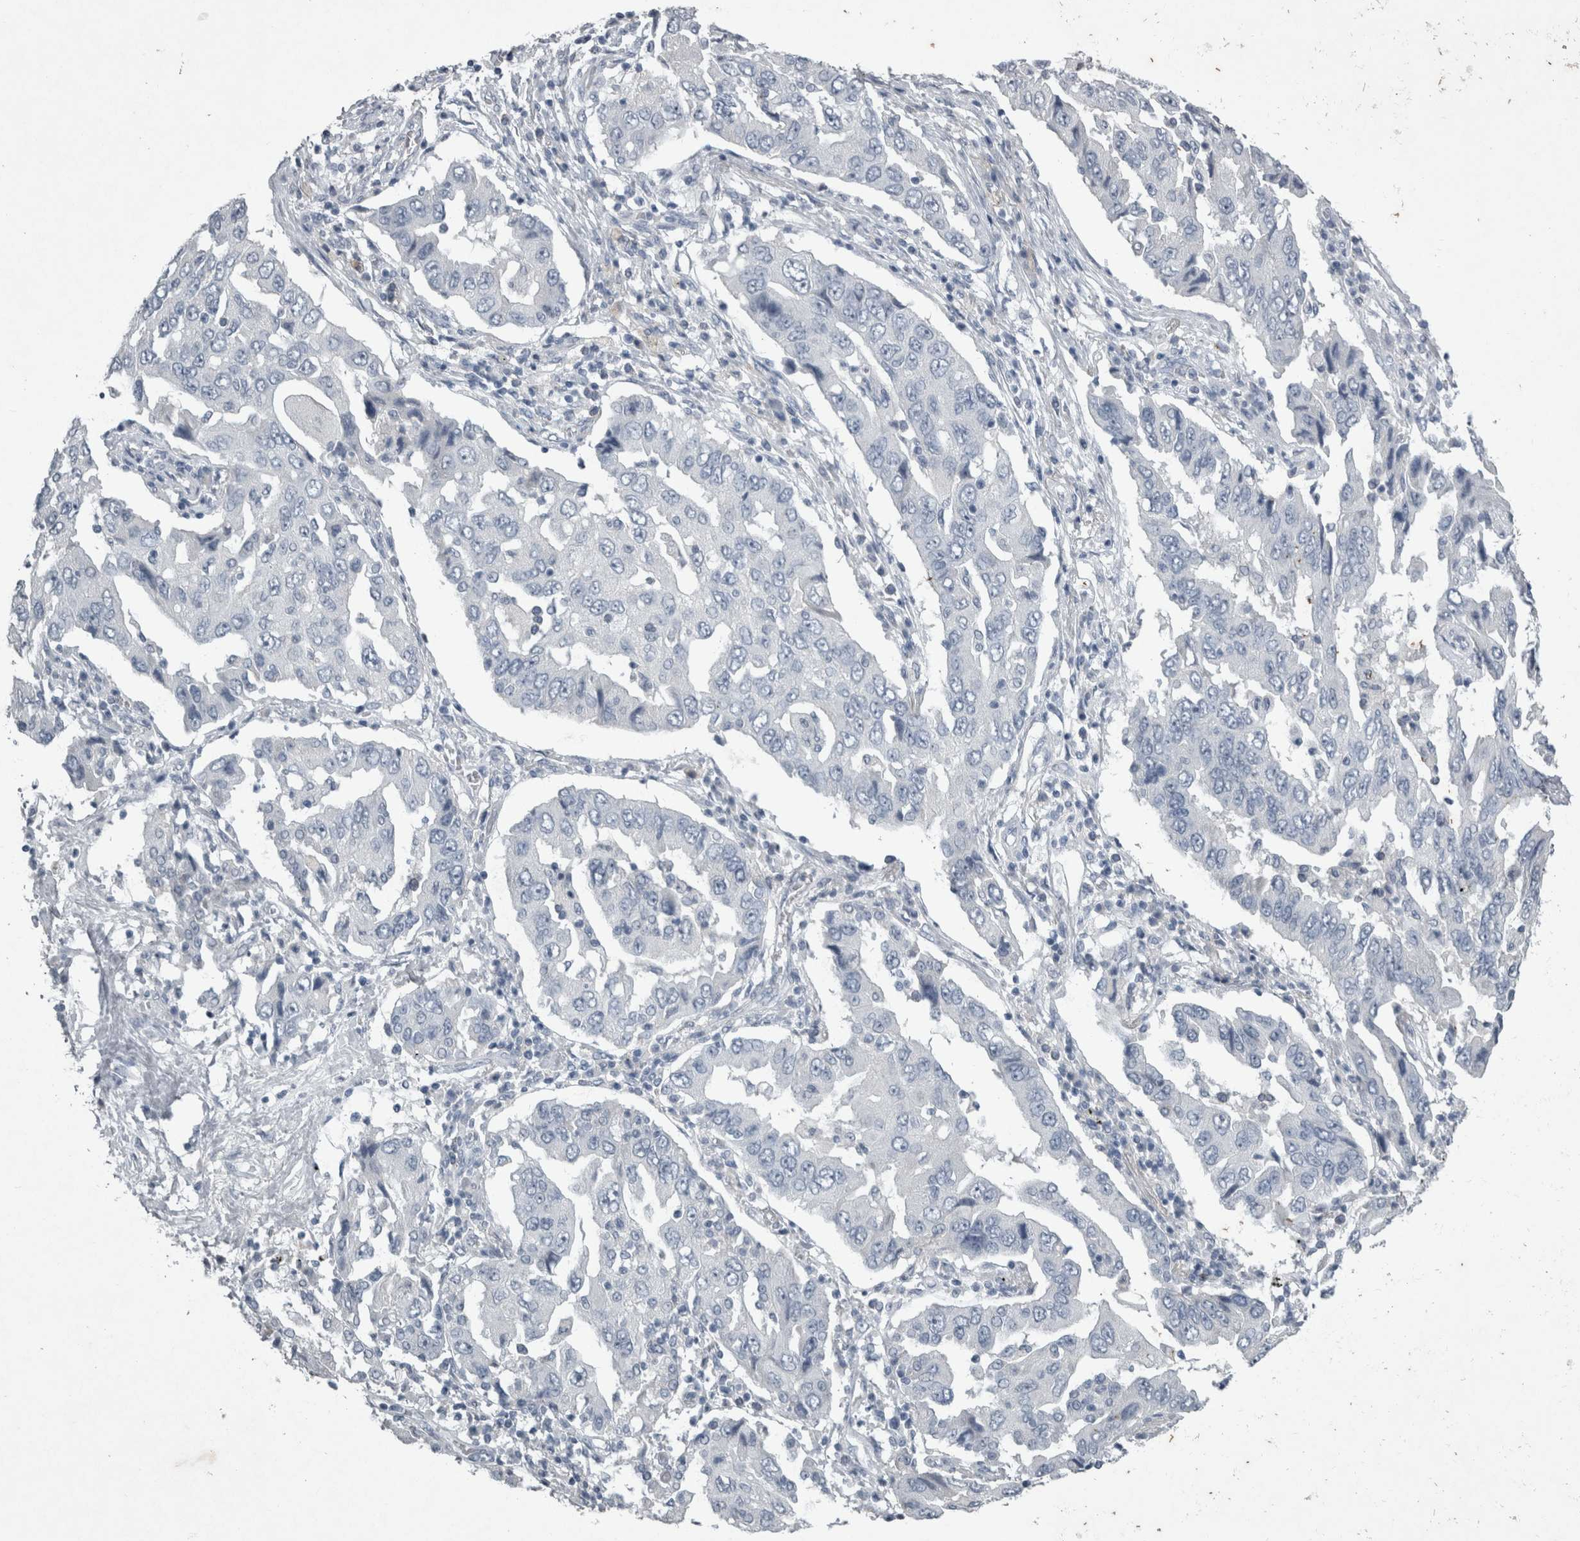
{"staining": {"intensity": "negative", "quantity": "none", "location": "none"}, "tissue": "lung cancer", "cell_type": "Tumor cells", "image_type": "cancer", "snomed": [{"axis": "morphology", "description": "Adenocarcinoma, NOS"}, {"axis": "topography", "description": "Lung"}], "caption": "Immunohistochemistry (IHC) of lung cancer demonstrates no staining in tumor cells.", "gene": "PDX1", "patient": {"sex": "female", "age": 65}}